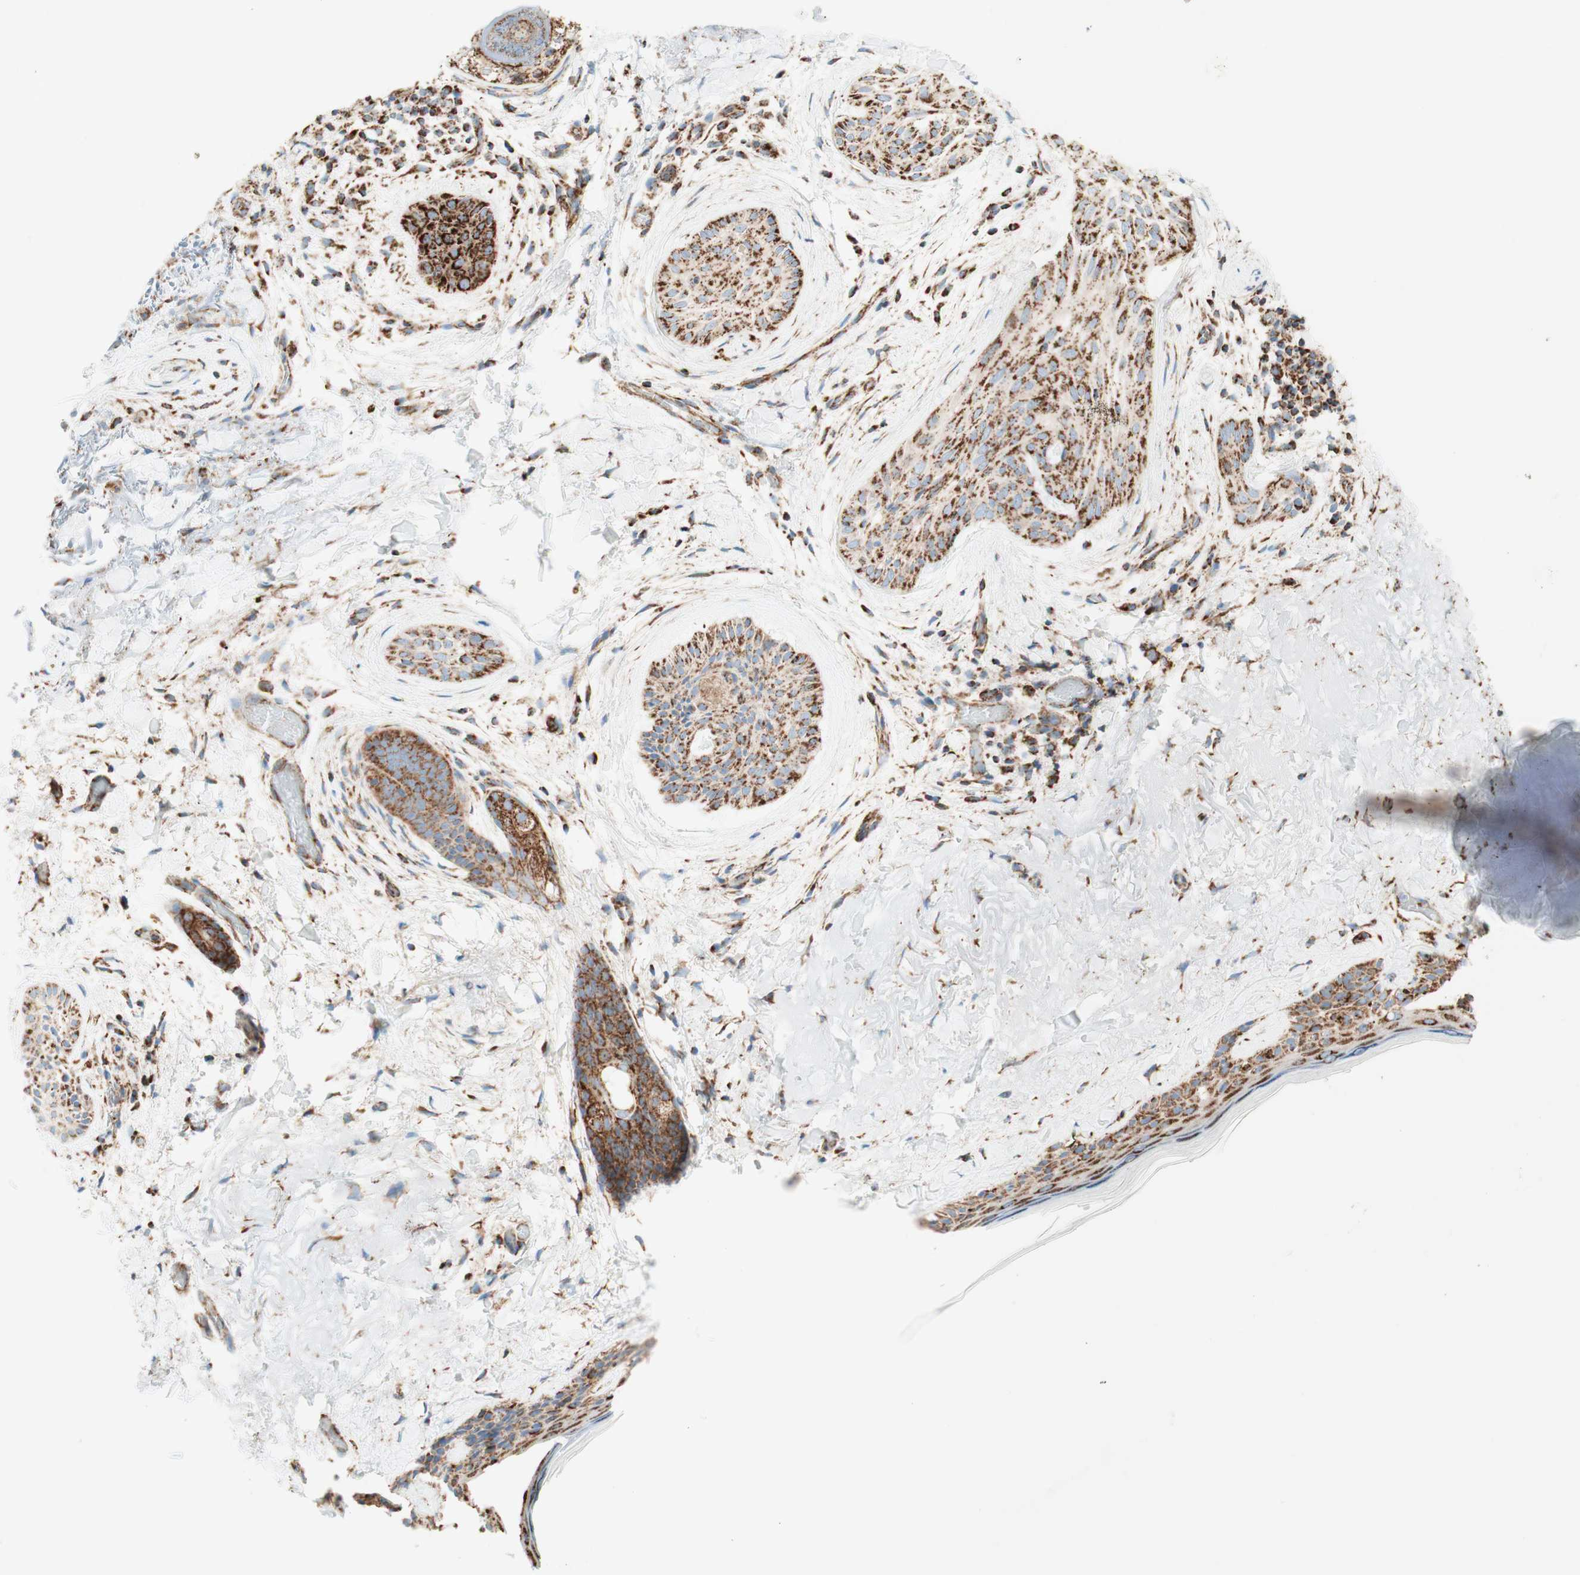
{"staining": {"intensity": "strong", "quantity": ">75%", "location": "cytoplasmic/membranous"}, "tissue": "skin cancer", "cell_type": "Tumor cells", "image_type": "cancer", "snomed": [{"axis": "morphology", "description": "Normal tissue, NOS"}, {"axis": "morphology", "description": "Basal cell carcinoma"}, {"axis": "topography", "description": "Skin"}], "caption": "This micrograph shows IHC staining of basal cell carcinoma (skin), with high strong cytoplasmic/membranous positivity in approximately >75% of tumor cells.", "gene": "TOMM20", "patient": {"sex": "female", "age": 71}}